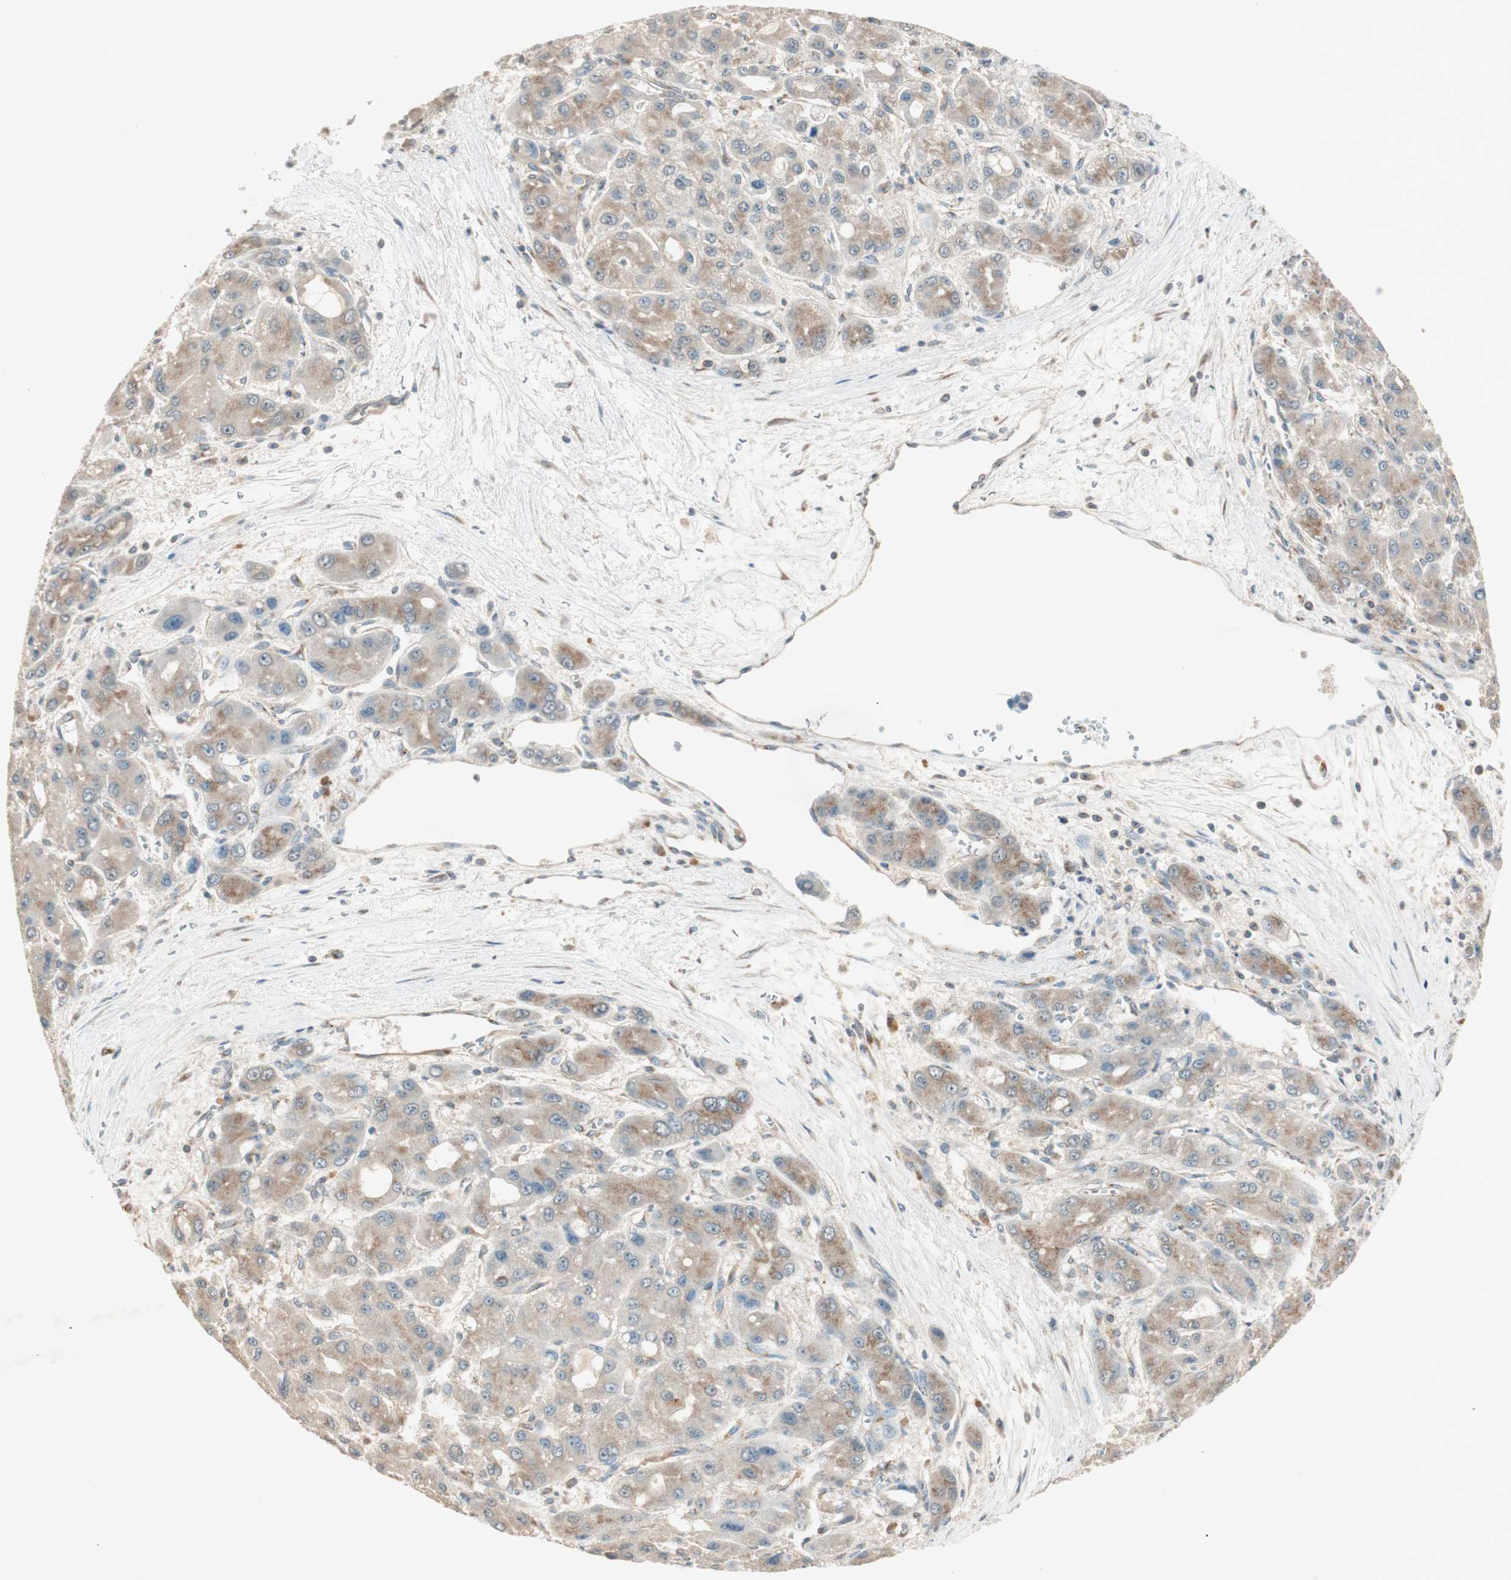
{"staining": {"intensity": "moderate", "quantity": "25%-75%", "location": "cytoplasmic/membranous"}, "tissue": "liver cancer", "cell_type": "Tumor cells", "image_type": "cancer", "snomed": [{"axis": "morphology", "description": "Carcinoma, Hepatocellular, NOS"}, {"axis": "topography", "description": "Liver"}], "caption": "DAB (3,3'-diaminobenzidine) immunohistochemical staining of liver hepatocellular carcinoma shows moderate cytoplasmic/membranous protein expression in about 25%-75% of tumor cells.", "gene": "SEC16A", "patient": {"sex": "male", "age": 55}}